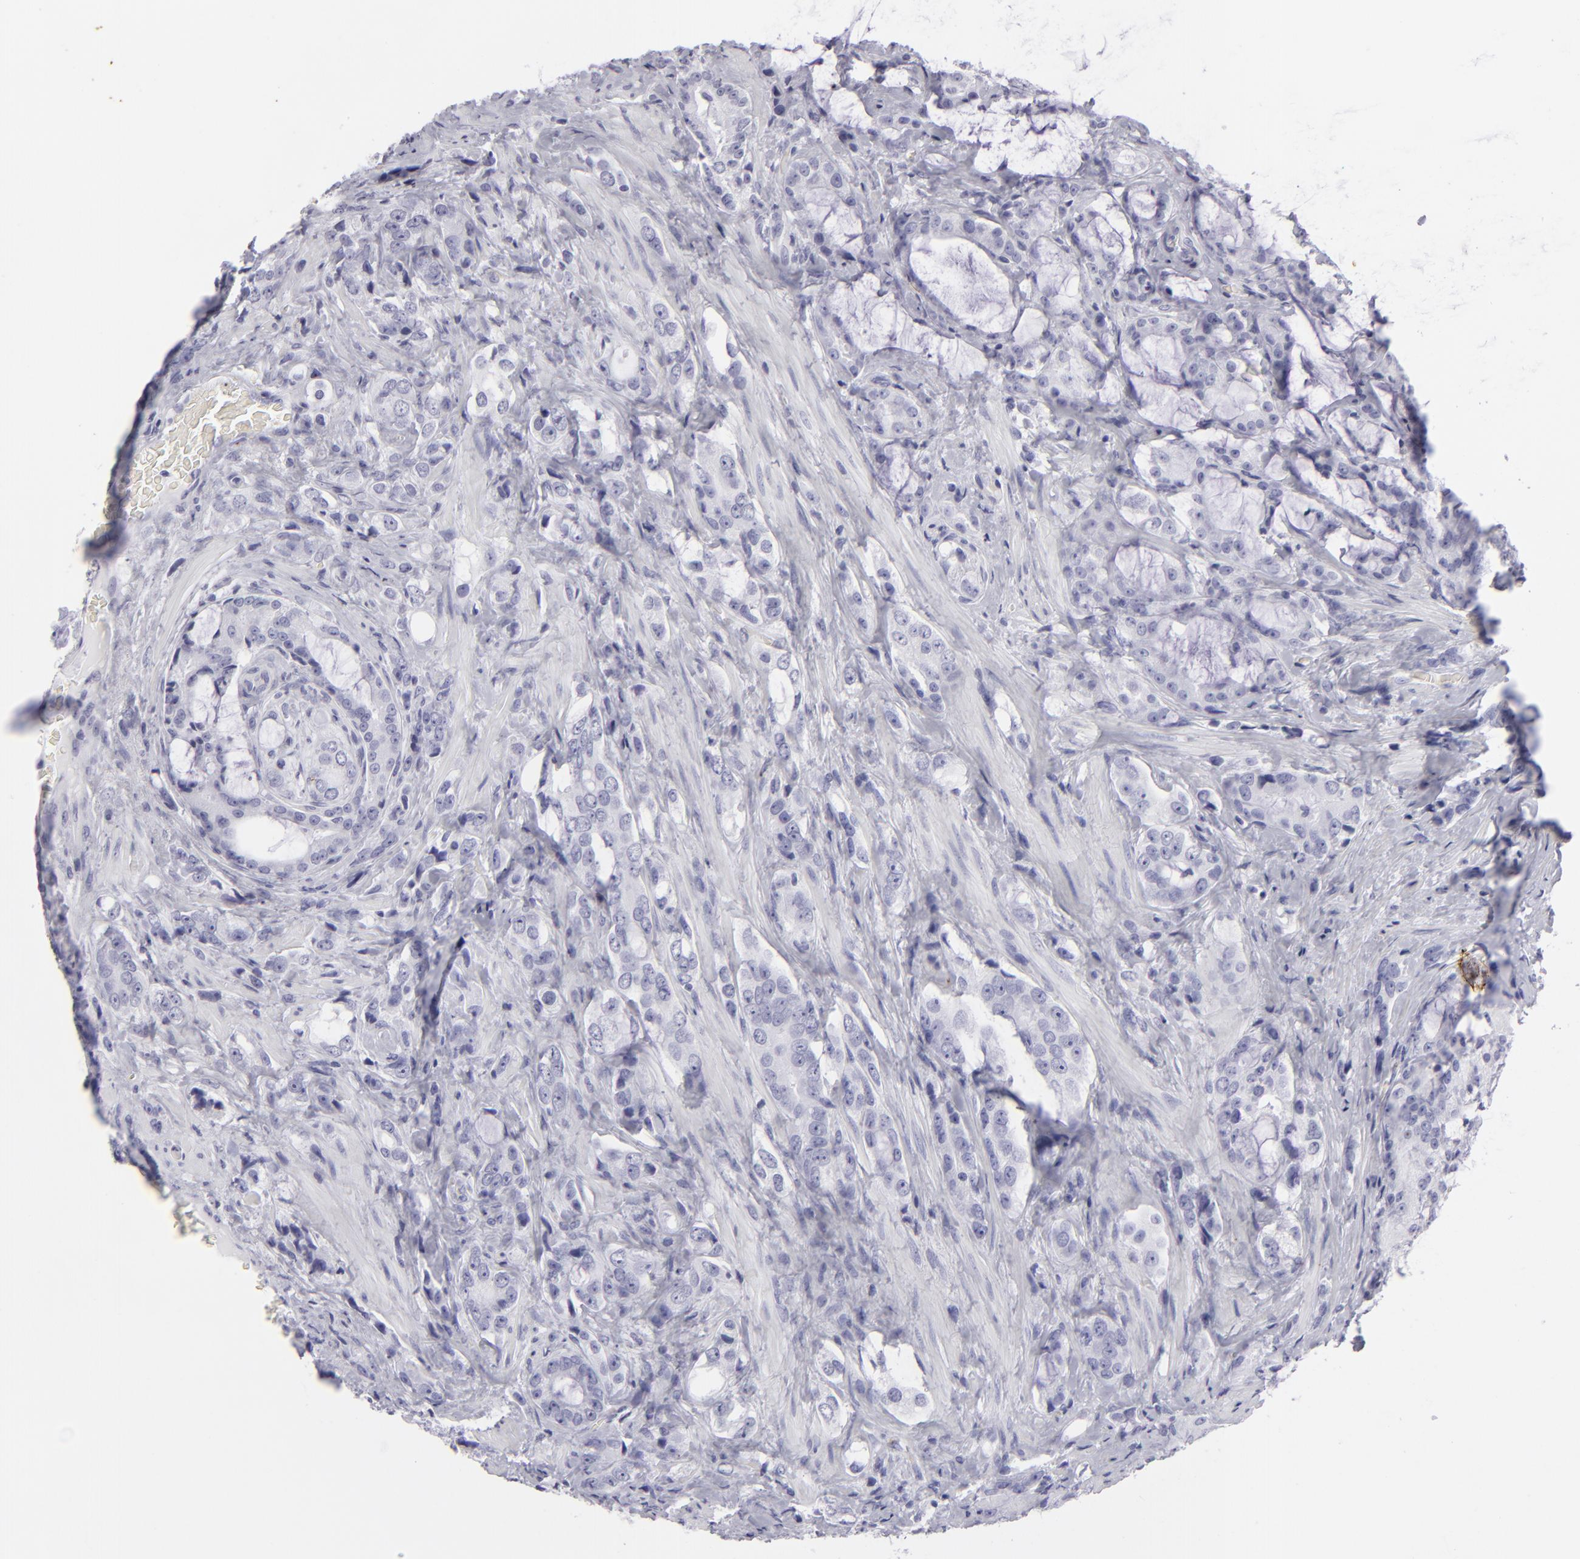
{"staining": {"intensity": "negative", "quantity": "none", "location": "none"}, "tissue": "prostate cancer", "cell_type": "Tumor cells", "image_type": "cancer", "snomed": [{"axis": "morphology", "description": "Adenocarcinoma, Medium grade"}, {"axis": "topography", "description": "Prostate"}], "caption": "DAB (3,3'-diaminobenzidine) immunohistochemical staining of human prostate medium-grade adenocarcinoma demonstrates no significant expression in tumor cells.", "gene": "KRT1", "patient": {"sex": "male", "age": 70}}